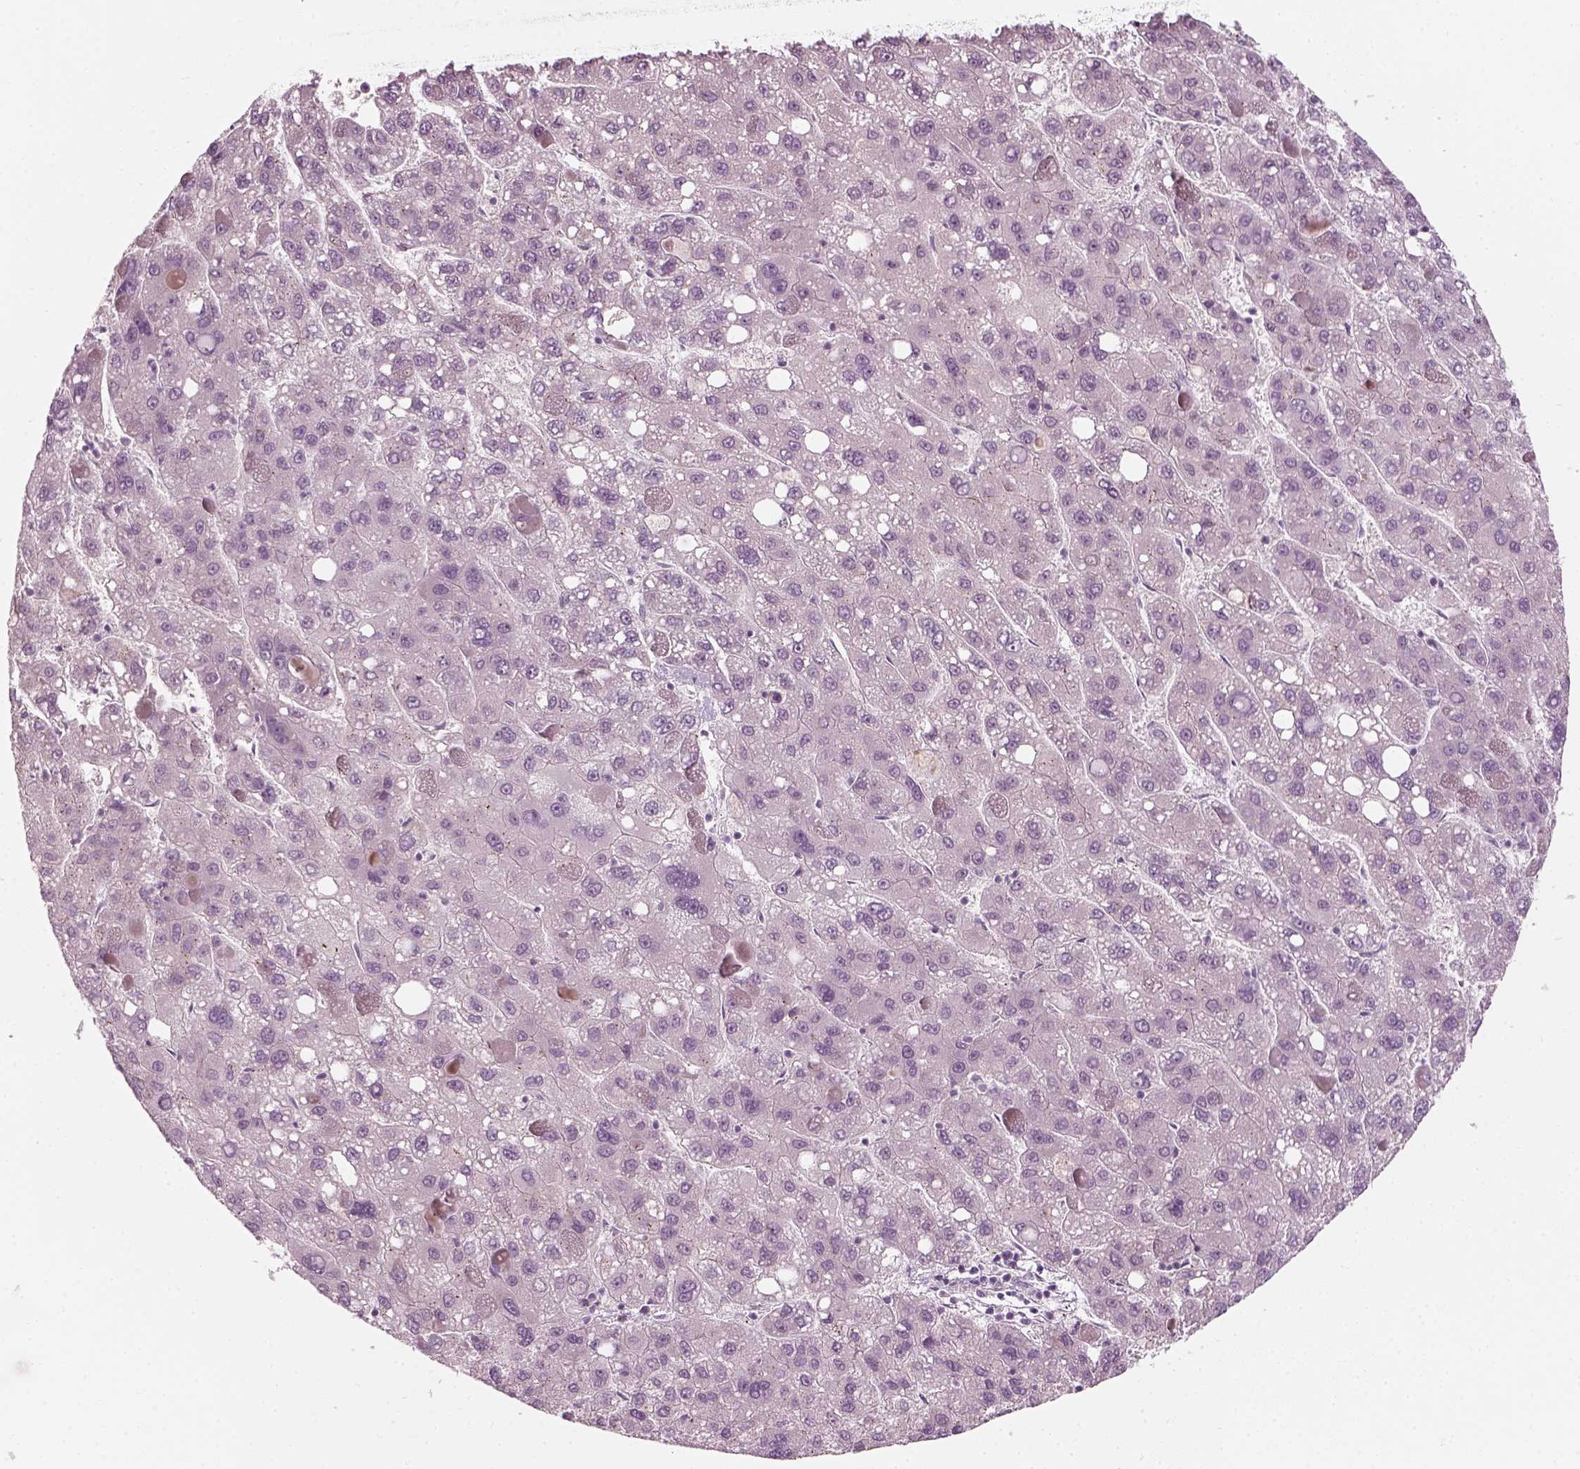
{"staining": {"intensity": "negative", "quantity": "none", "location": "none"}, "tissue": "liver cancer", "cell_type": "Tumor cells", "image_type": "cancer", "snomed": [{"axis": "morphology", "description": "Carcinoma, Hepatocellular, NOS"}, {"axis": "topography", "description": "Liver"}], "caption": "This is an immunohistochemistry photomicrograph of liver cancer. There is no expression in tumor cells.", "gene": "MLIP", "patient": {"sex": "female", "age": 82}}